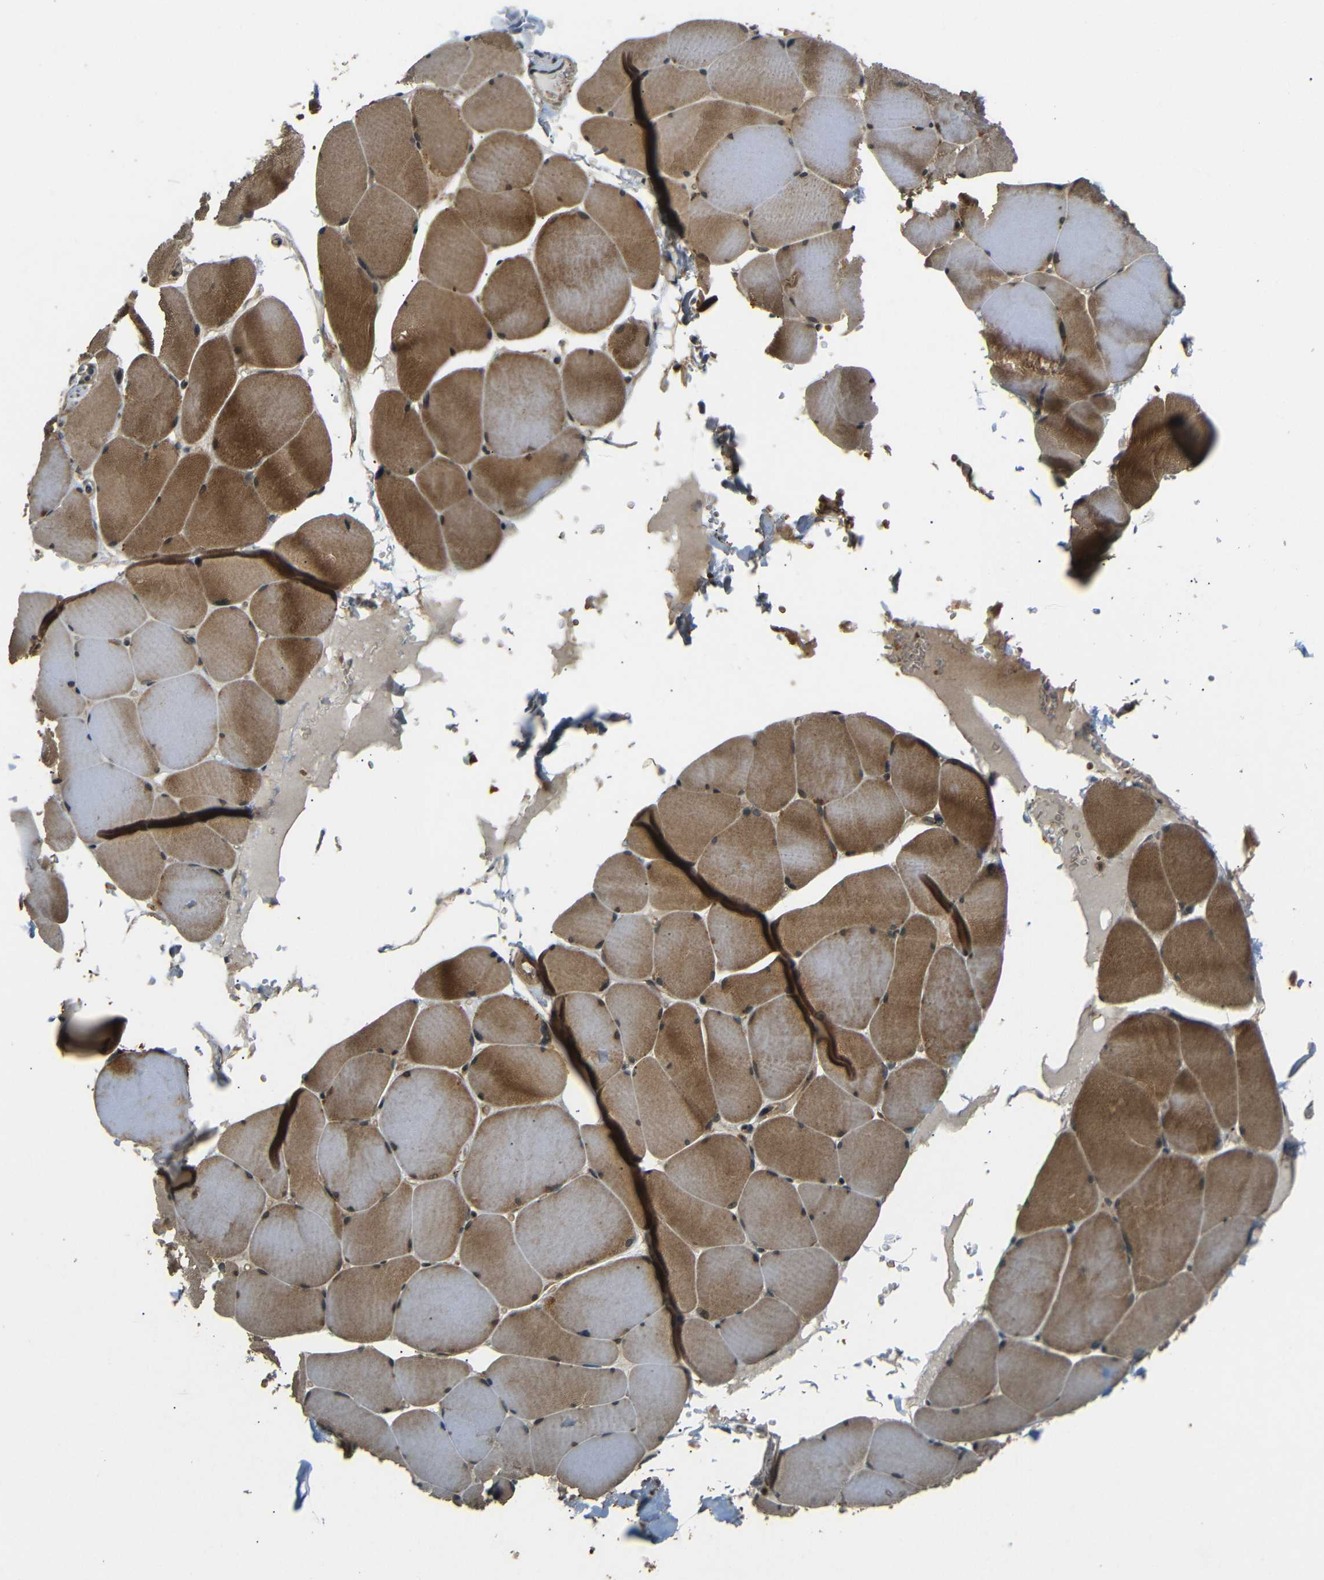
{"staining": {"intensity": "moderate", "quantity": ">75%", "location": "cytoplasmic/membranous"}, "tissue": "skeletal muscle", "cell_type": "Myocytes", "image_type": "normal", "snomed": [{"axis": "morphology", "description": "Normal tissue, NOS"}, {"axis": "topography", "description": "Skin"}, {"axis": "topography", "description": "Skeletal muscle"}], "caption": "Unremarkable skeletal muscle was stained to show a protein in brown. There is medium levels of moderate cytoplasmic/membranous expression in approximately >75% of myocytes.", "gene": "EPHB2", "patient": {"sex": "male", "age": 83}}